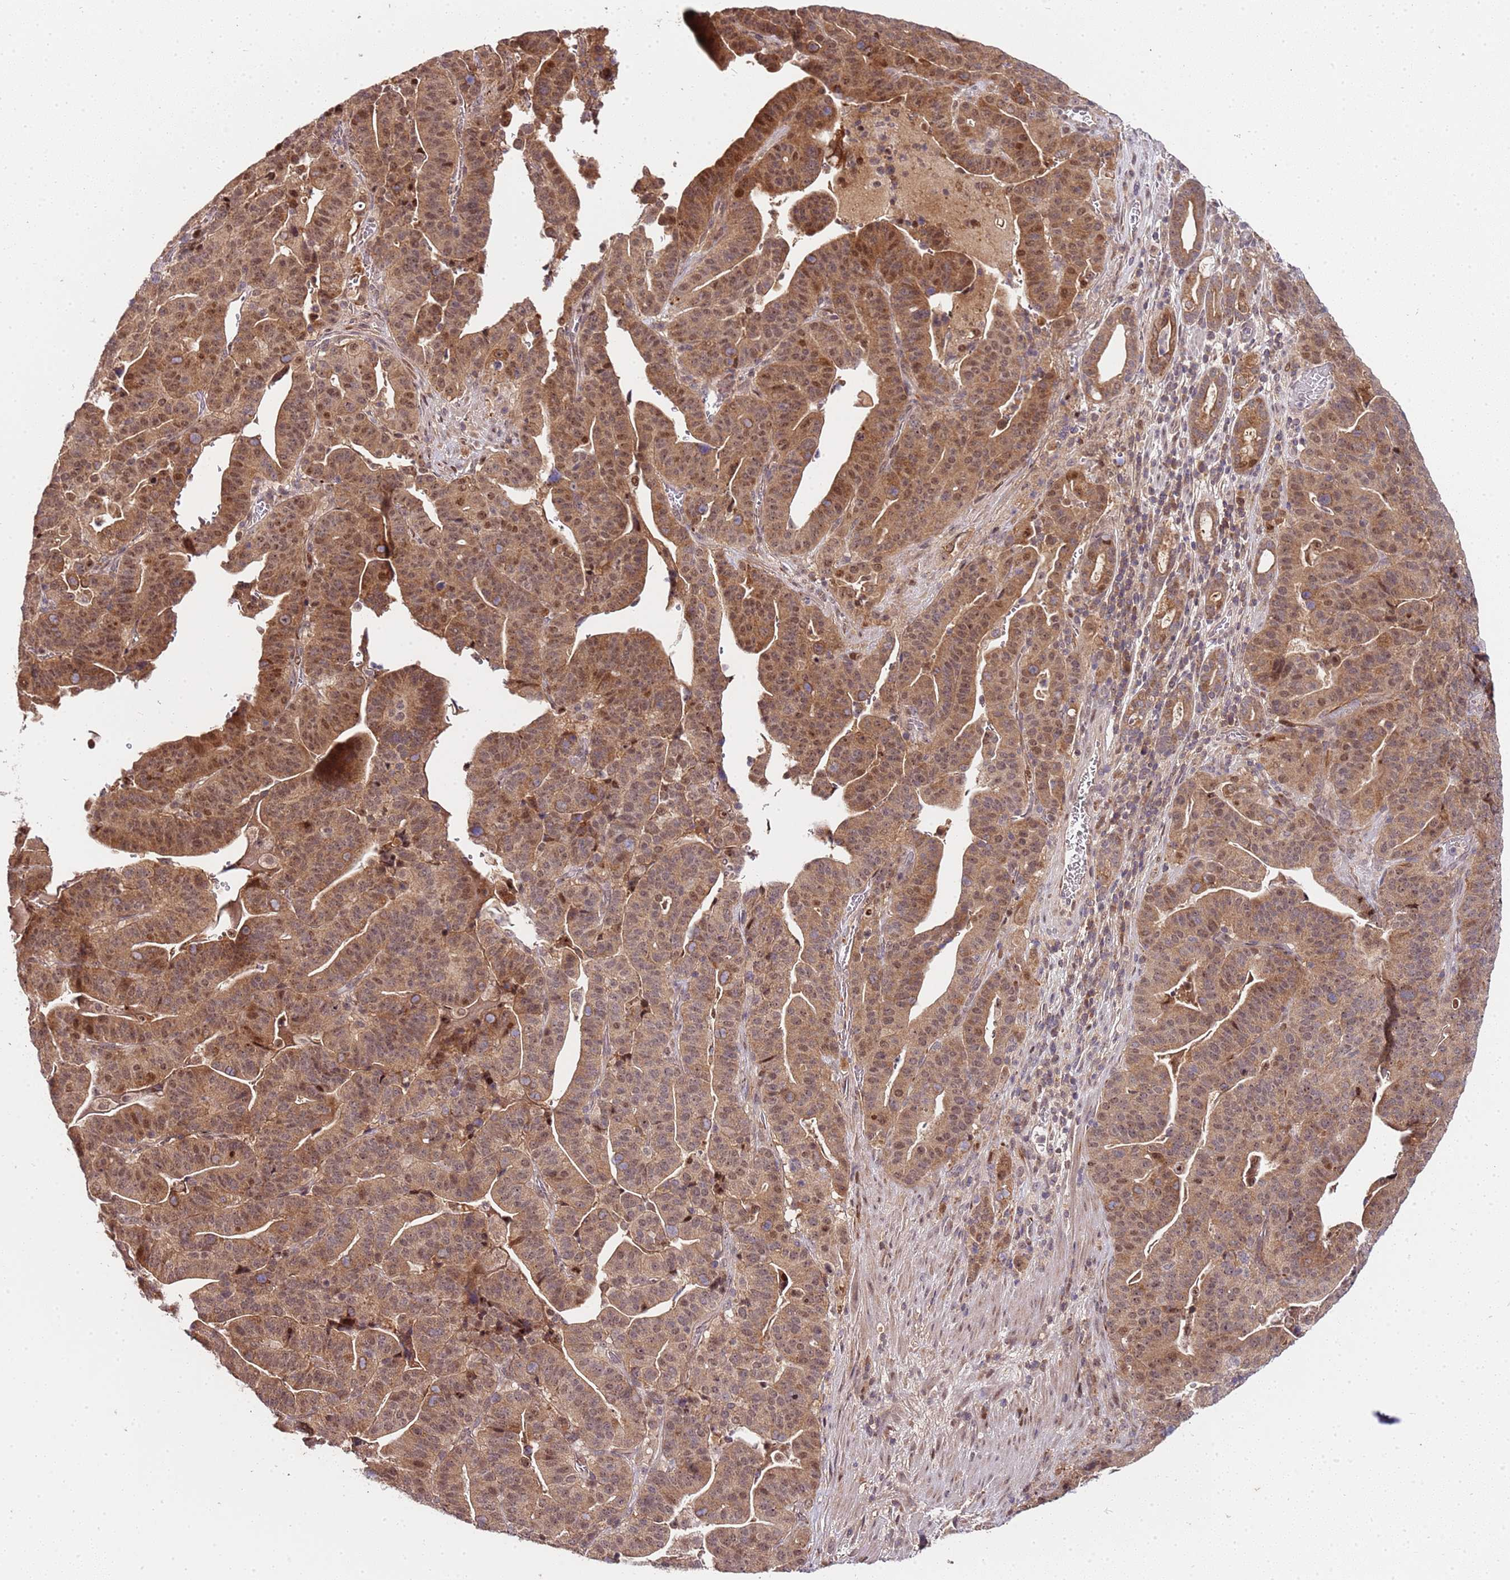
{"staining": {"intensity": "moderate", "quantity": ">75%", "location": "cytoplasmic/membranous,nuclear"}, "tissue": "stomach cancer", "cell_type": "Tumor cells", "image_type": "cancer", "snomed": [{"axis": "morphology", "description": "Adenocarcinoma, NOS"}, {"axis": "topography", "description": "Stomach"}], "caption": "Human stomach cancer (adenocarcinoma) stained with a protein marker displays moderate staining in tumor cells.", "gene": "EDC3", "patient": {"sex": "male", "age": 48}}